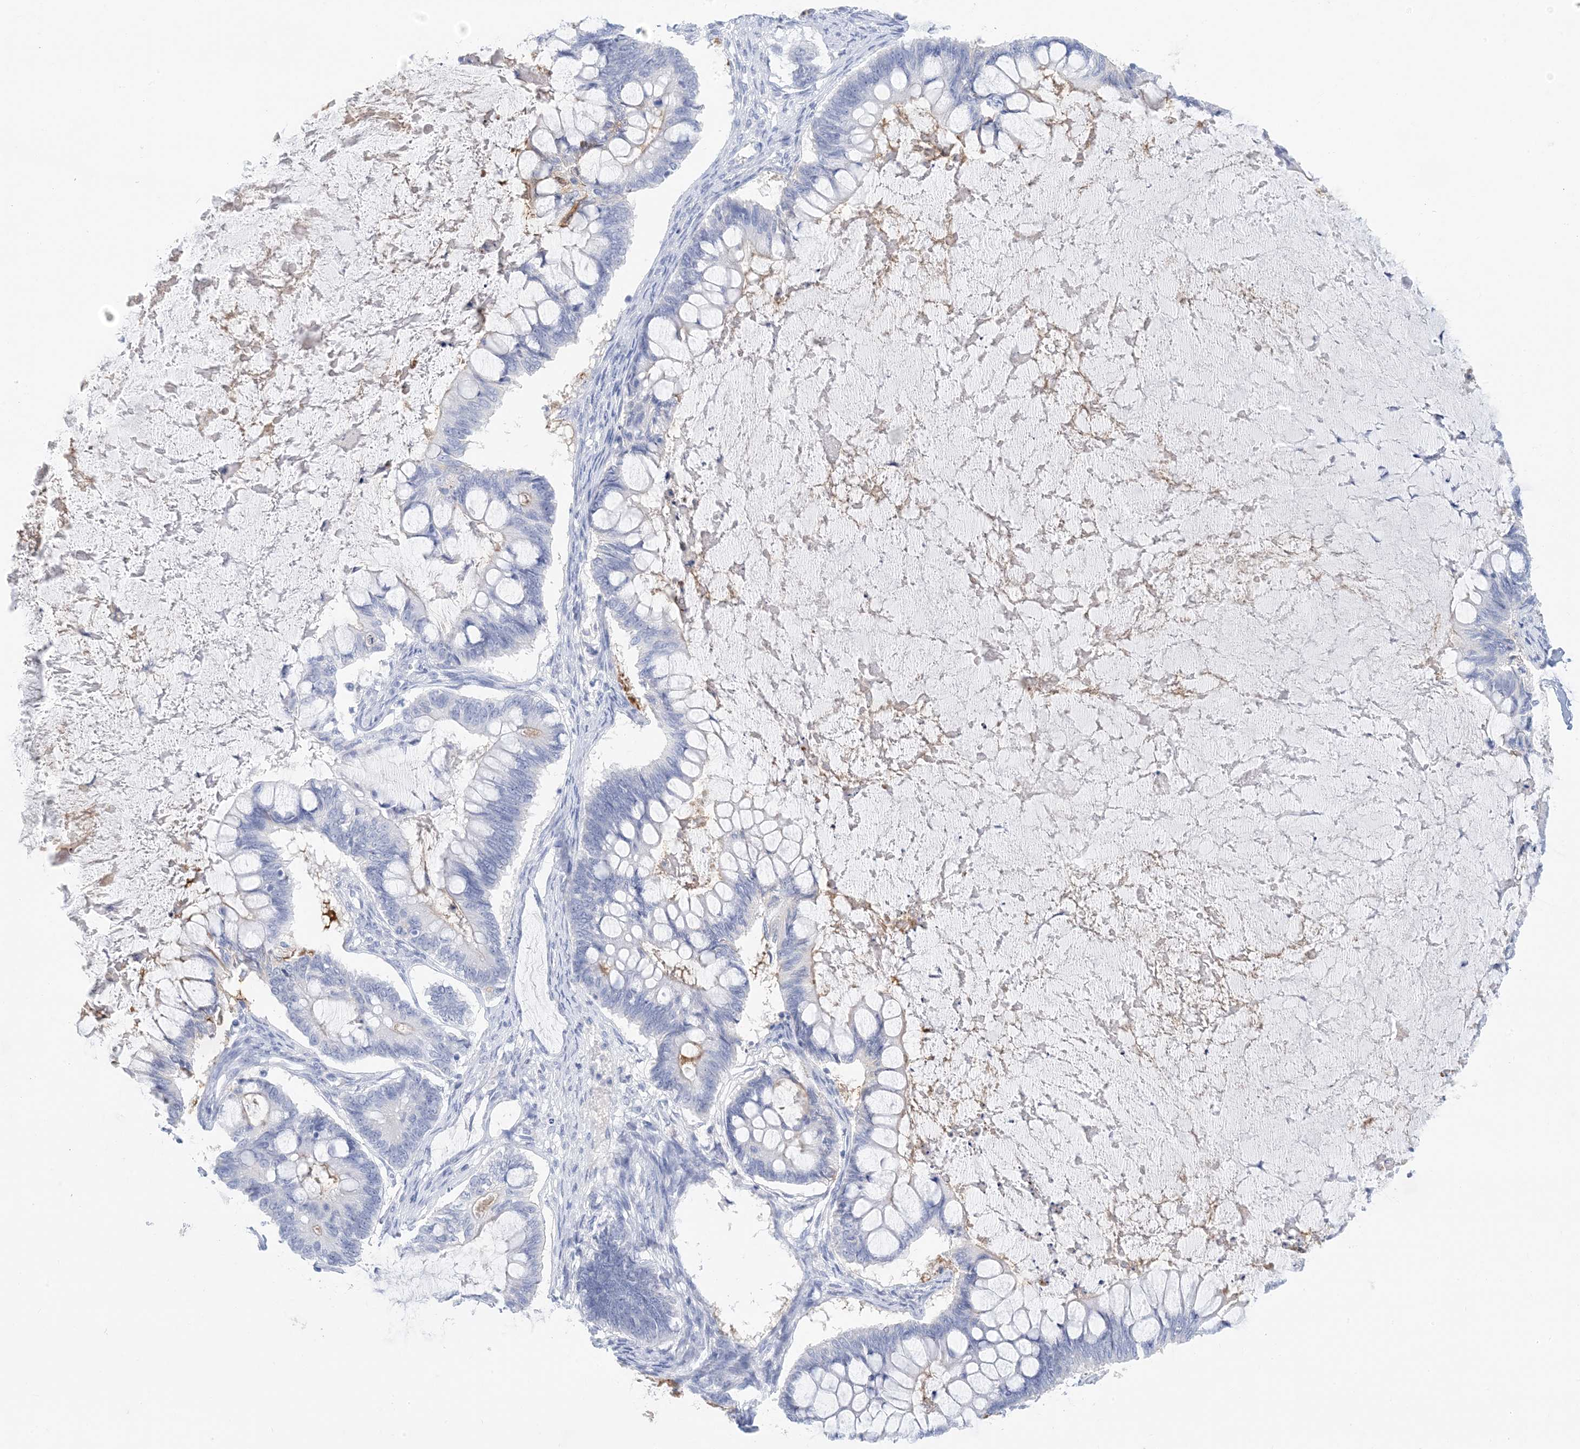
{"staining": {"intensity": "negative", "quantity": "none", "location": "none"}, "tissue": "ovarian cancer", "cell_type": "Tumor cells", "image_type": "cancer", "snomed": [{"axis": "morphology", "description": "Cystadenocarcinoma, mucinous, NOS"}, {"axis": "topography", "description": "Ovary"}], "caption": "Ovarian cancer (mucinous cystadenocarcinoma) was stained to show a protein in brown. There is no significant staining in tumor cells.", "gene": "SH3YL1", "patient": {"sex": "female", "age": 61}}